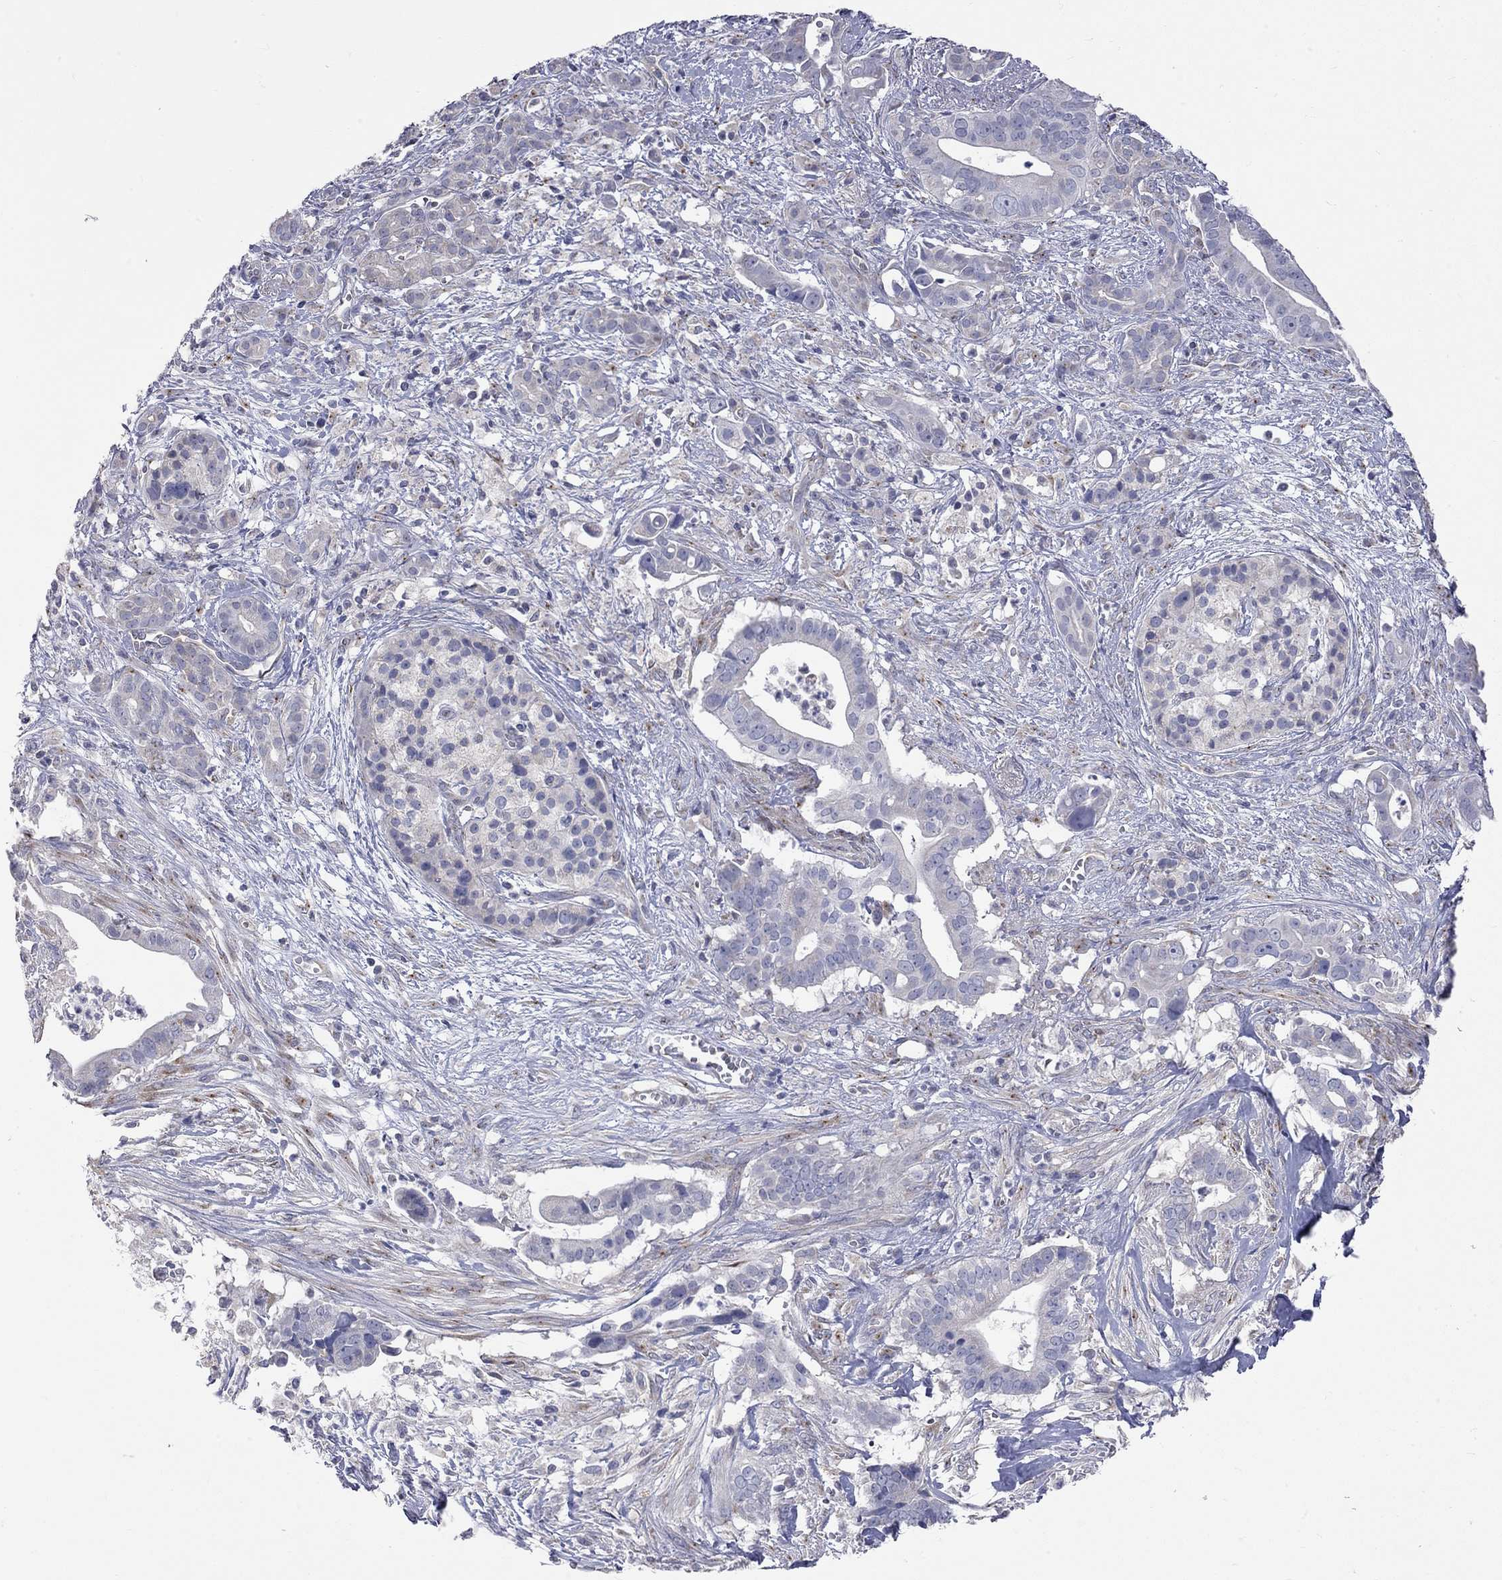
{"staining": {"intensity": "negative", "quantity": "none", "location": "none"}, "tissue": "pancreatic cancer", "cell_type": "Tumor cells", "image_type": "cancer", "snomed": [{"axis": "morphology", "description": "Adenocarcinoma, NOS"}, {"axis": "topography", "description": "Pancreas"}], "caption": "Photomicrograph shows no protein expression in tumor cells of pancreatic adenocarcinoma tissue.", "gene": "OPRK1", "patient": {"sex": "male", "age": 61}}